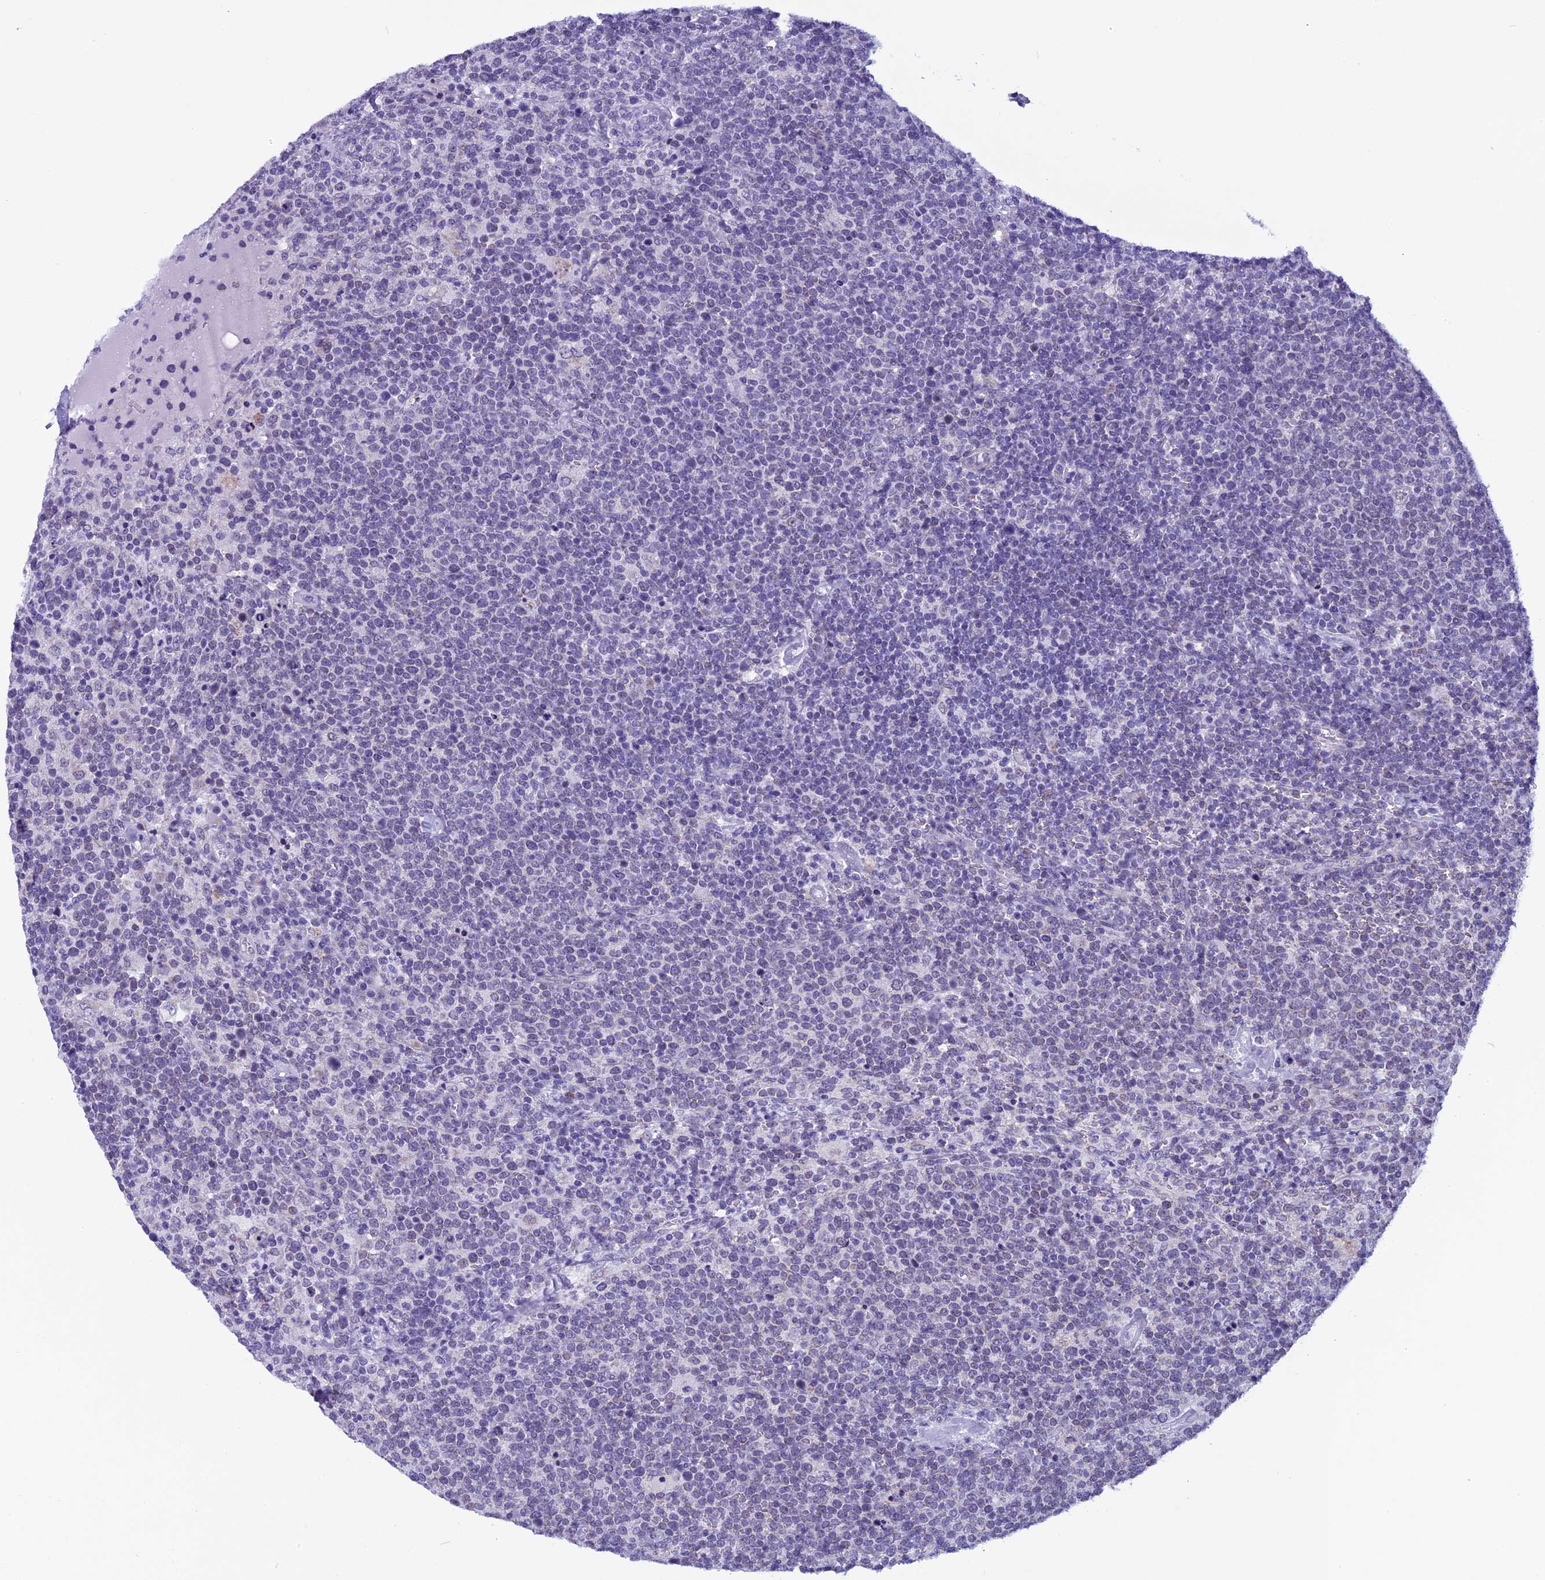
{"staining": {"intensity": "negative", "quantity": "none", "location": "none"}, "tissue": "lymphoma", "cell_type": "Tumor cells", "image_type": "cancer", "snomed": [{"axis": "morphology", "description": "Malignant lymphoma, non-Hodgkin's type, High grade"}, {"axis": "topography", "description": "Lymph node"}], "caption": "DAB immunohistochemical staining of lymphoma exhibits no significant staining in tumor cells. (DAB immunohistochemistry (IHC) with hematoxylin counter stain).", "gene": "ZNF317", "patient": {"sex": "male", "age": 61}}